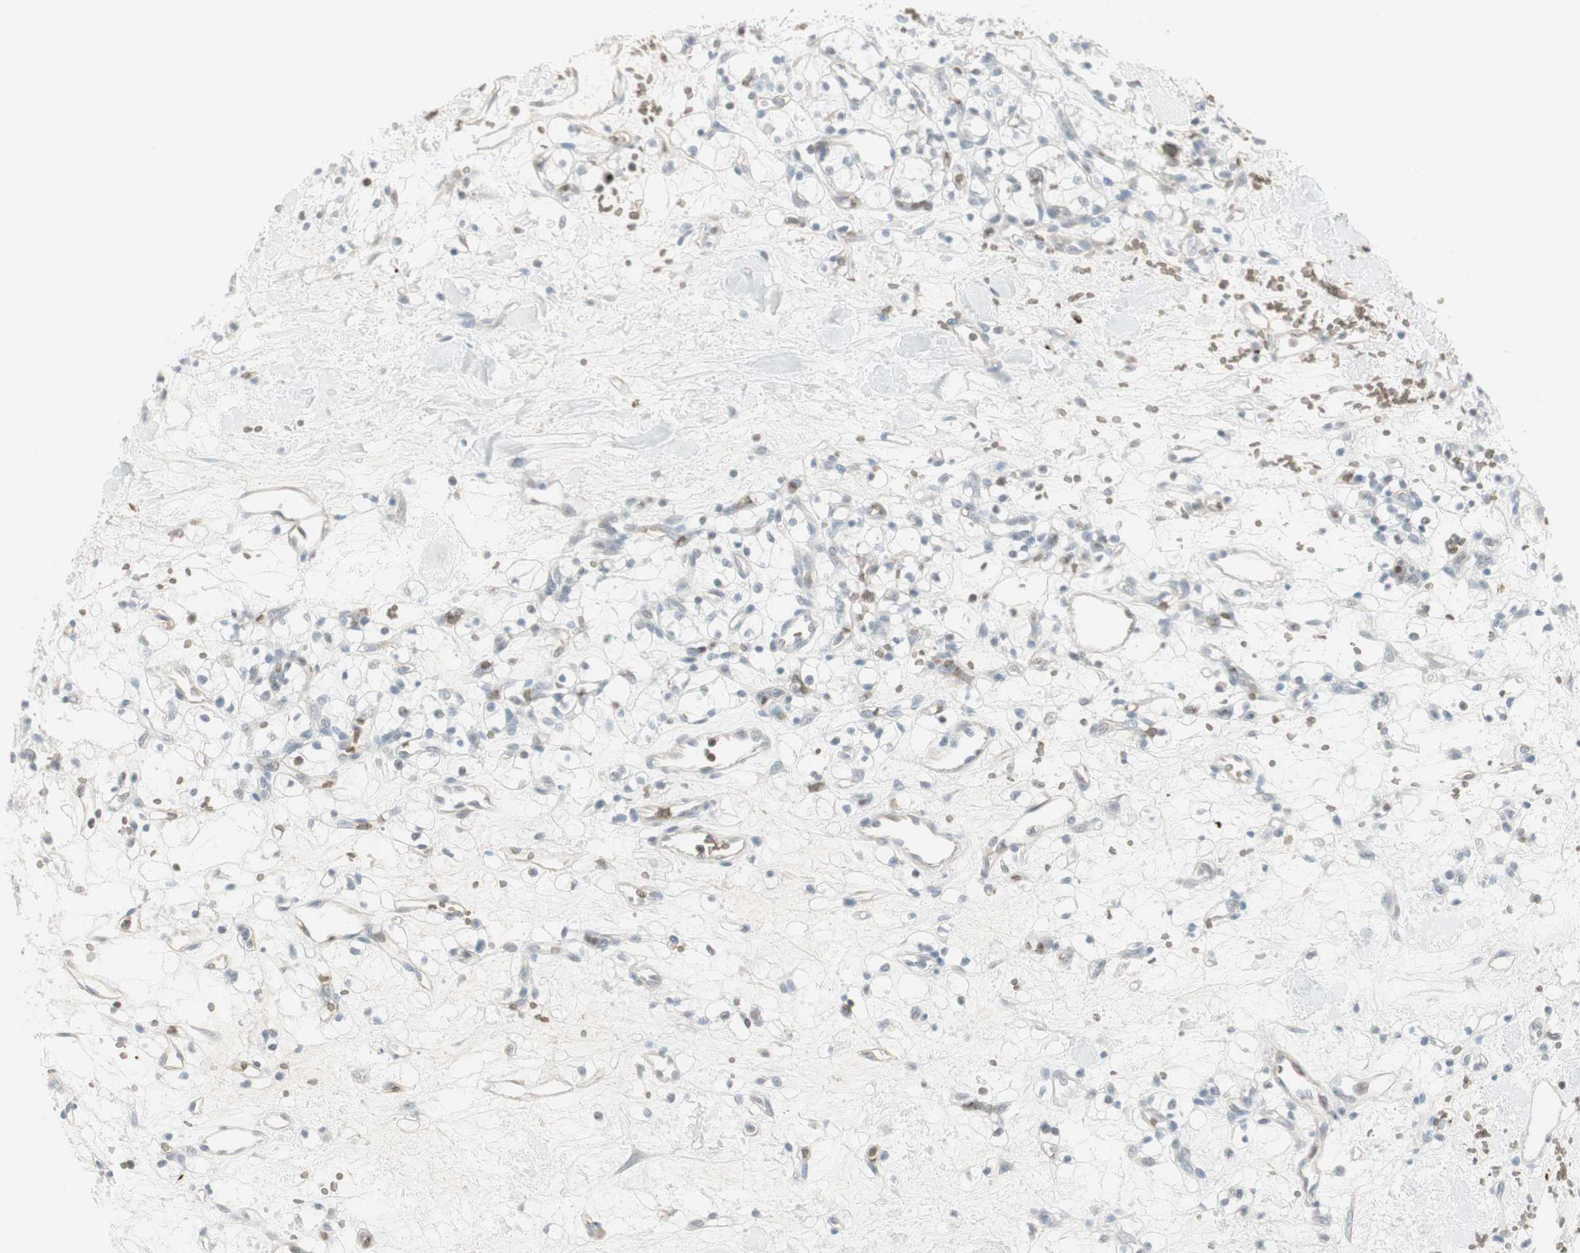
{"staining": {"intensity": "negative", "quantity": "none", "location": "none"}, "tissue": "renal cancer", "cell_type": "Tumor cells", "image_type": "cancer", "snomed": [{"axis": "morphology", "description": "Adenocarcinoma, NOS"}, {"axis": "topography", "description": "Kidney"}], "caption": "DAB immunohistochemical staining of adenocarcinoma (renal) reveals no significant positivity in tumor cells.", "gene": "MAP4K1", "patient": {"sex": "female", "age": 60}}